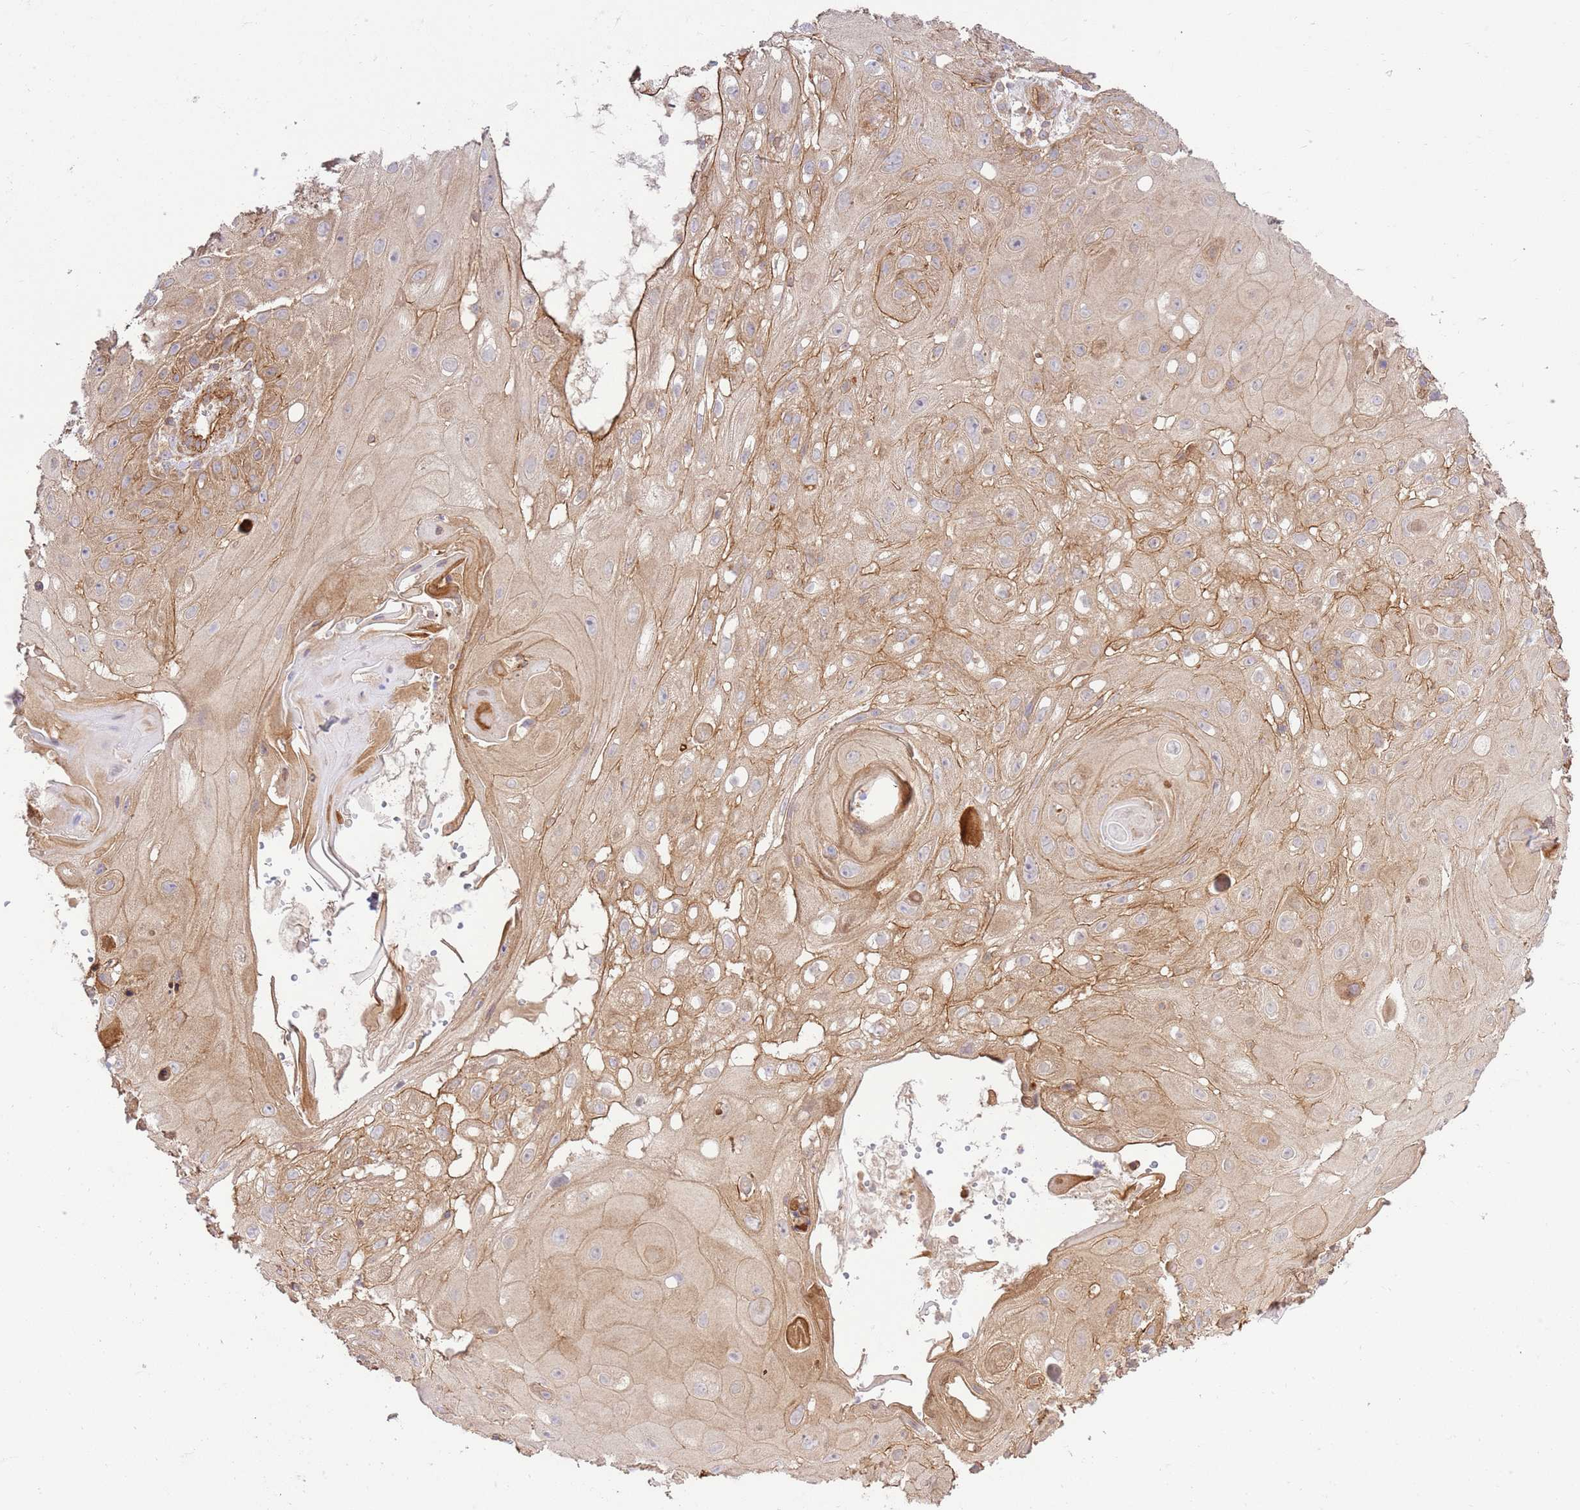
{"staining": {"intensity": "weak", "quantity": "25%-75%", "location": "cytoplasmic/membranous"}, "tissue": "skin cancer", "cell_type": "Tumor cells", "image_type": "cancer", "snomed": [{"axis": "morphology", "description": "Normal tissue, NOS"}, {"axis": "morphology", "description": "Squamous cell carcinoma, NOS"}, {"axis": "topography", "description": "Skin"}, {"axis": "topography", "description": "Cartilage tissue"}], "caption": "Immunohistochemical staining of skin cancer (squamous cell carcinoma) shows low levels of weak cytoplasmic/membranous protein expression in approximately 25%-75% of tumor cells.", "gene": "EFCAB8", "patient": {"sex": "female", "age": 79}}